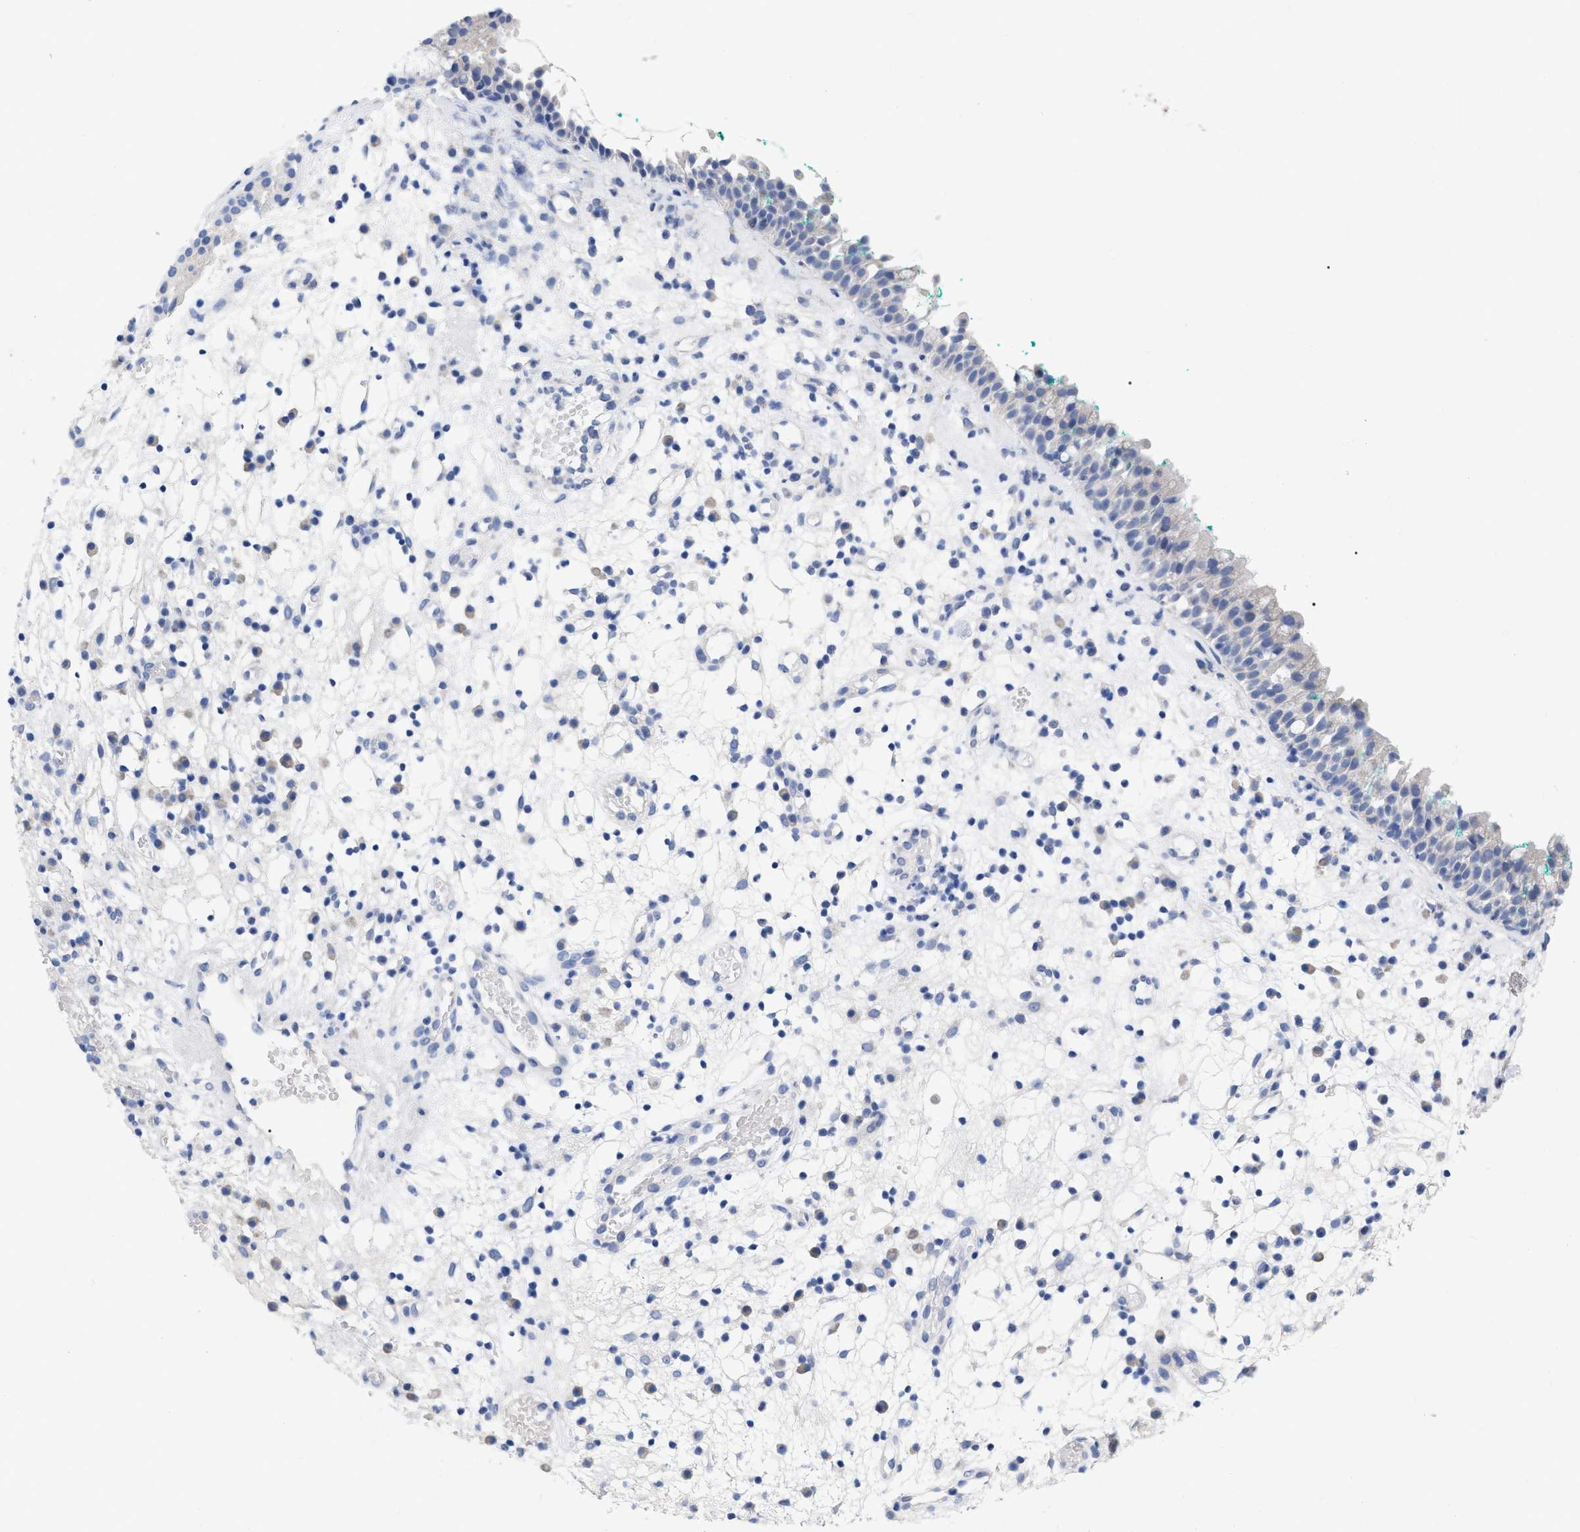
{"staining": {"intensity": "negative", "quantity": "none", "location": "none"}, "tissue": "nasopharynx", "cell_type": "Respiratory epithelial cells", "image_type": "normal", "snomed": [{"axis": "morphology", "description": "Normal tissue, NOS"}, {"axis": "morphology", "description": "Basal cell carcinoma"}, {"axis": "topography", "description": "Cartilage tissue"}, {"axis": "topography", "description": "Nasopharynx"}, {"axis": "topography", "description": "Oral tissue"}], "caption": "Nasopharynx stained for a protein using immunohistochemistry (IHC) displays no staining respiratory epithelial cells.", "gene": "HAPLN1", "patient": {"sex": "female", "age": 77}}